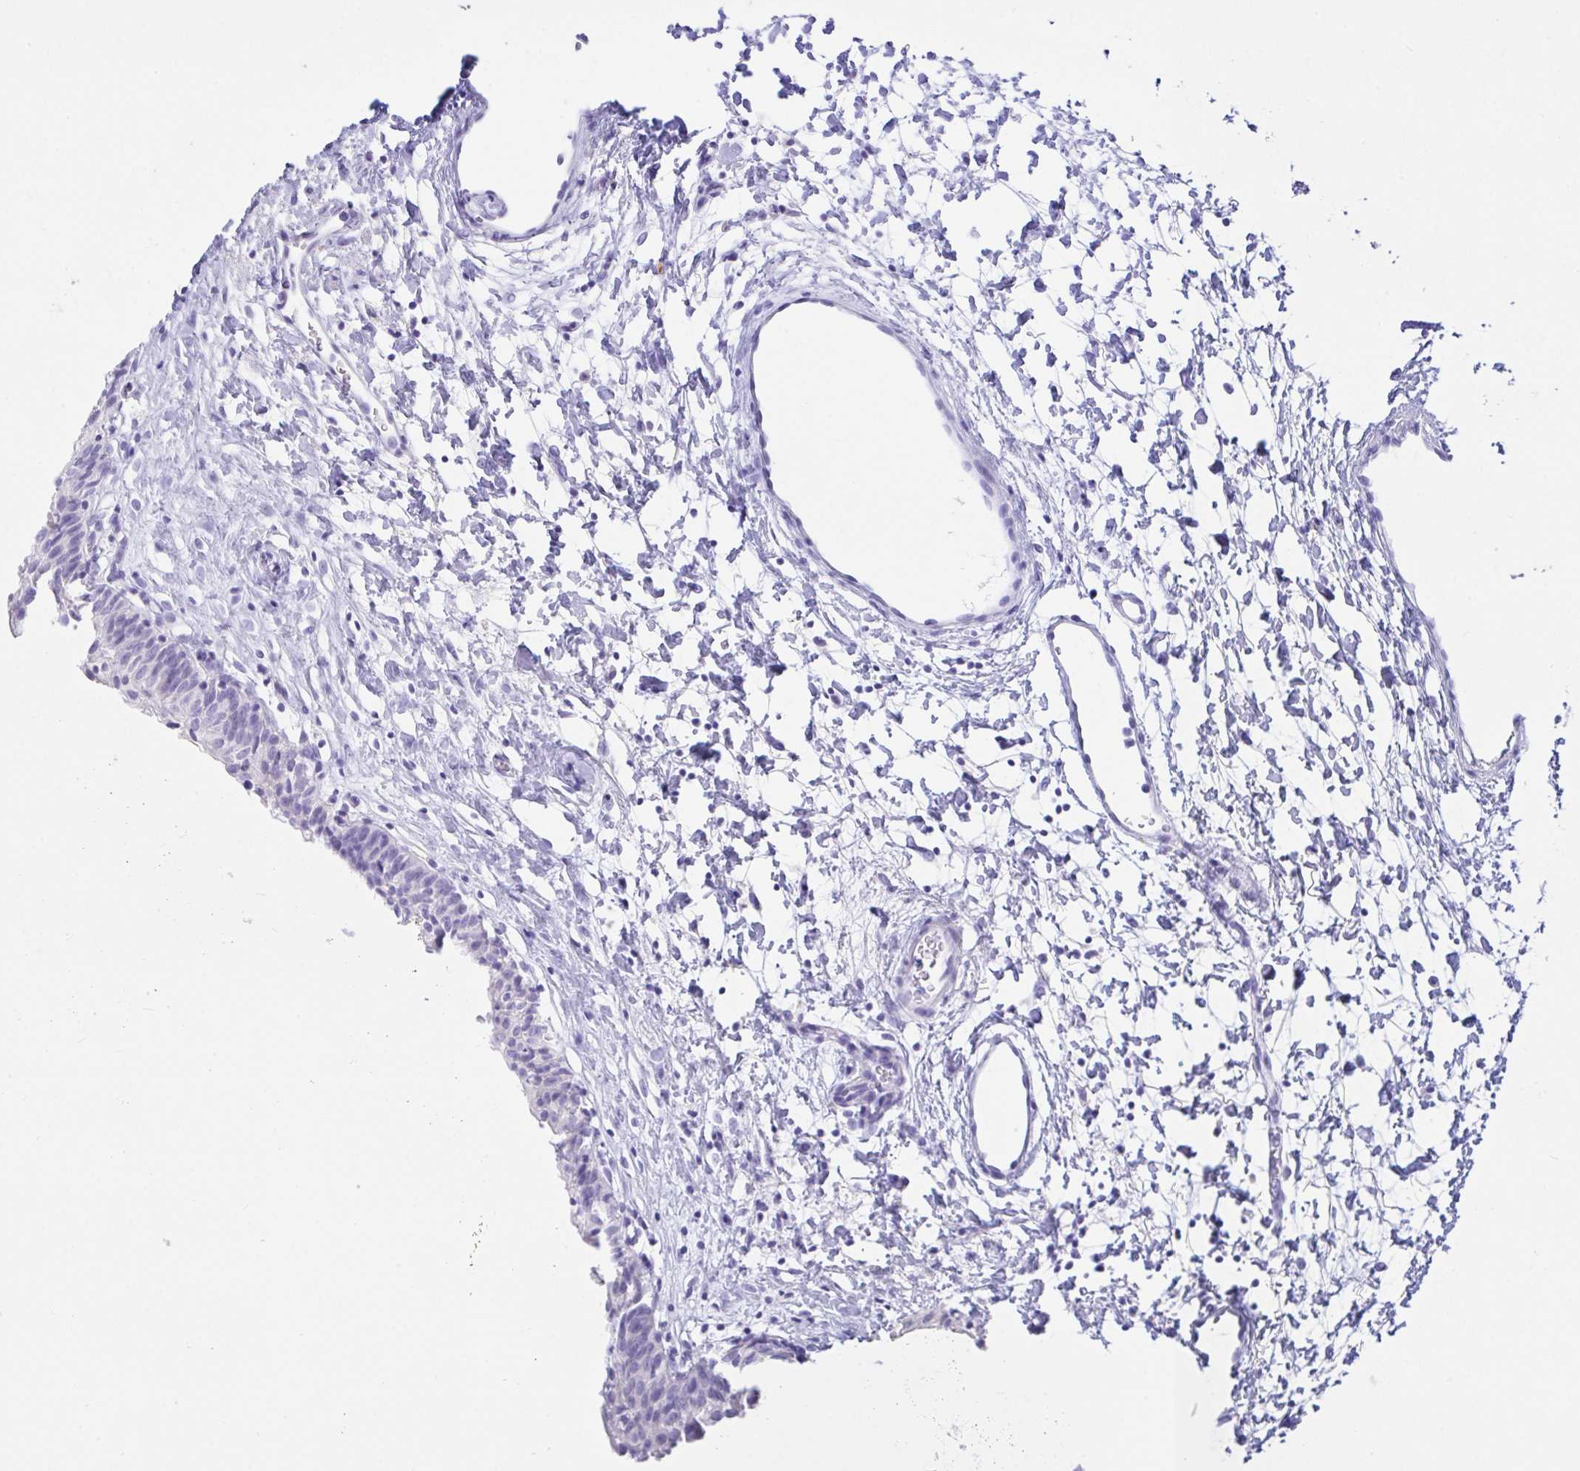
{"staining": {"intensity": "negative", "quantity": "none", "location": "none"}, "tissue": "urinary bladder", "cell_type": "Urothelial cells", "image_type": "normal", "snomed": [{"axis": "morphology", "description": "Normal tissue, NOS"}, {"axis": "topography", "description": "Urinary bladder"}], "caption": "Immunohistochemistry of benign urinary bladder shows no positivity in urothelial cells.", "gene": "PAX8", "patient": {"sex": "male", "age": 51}}